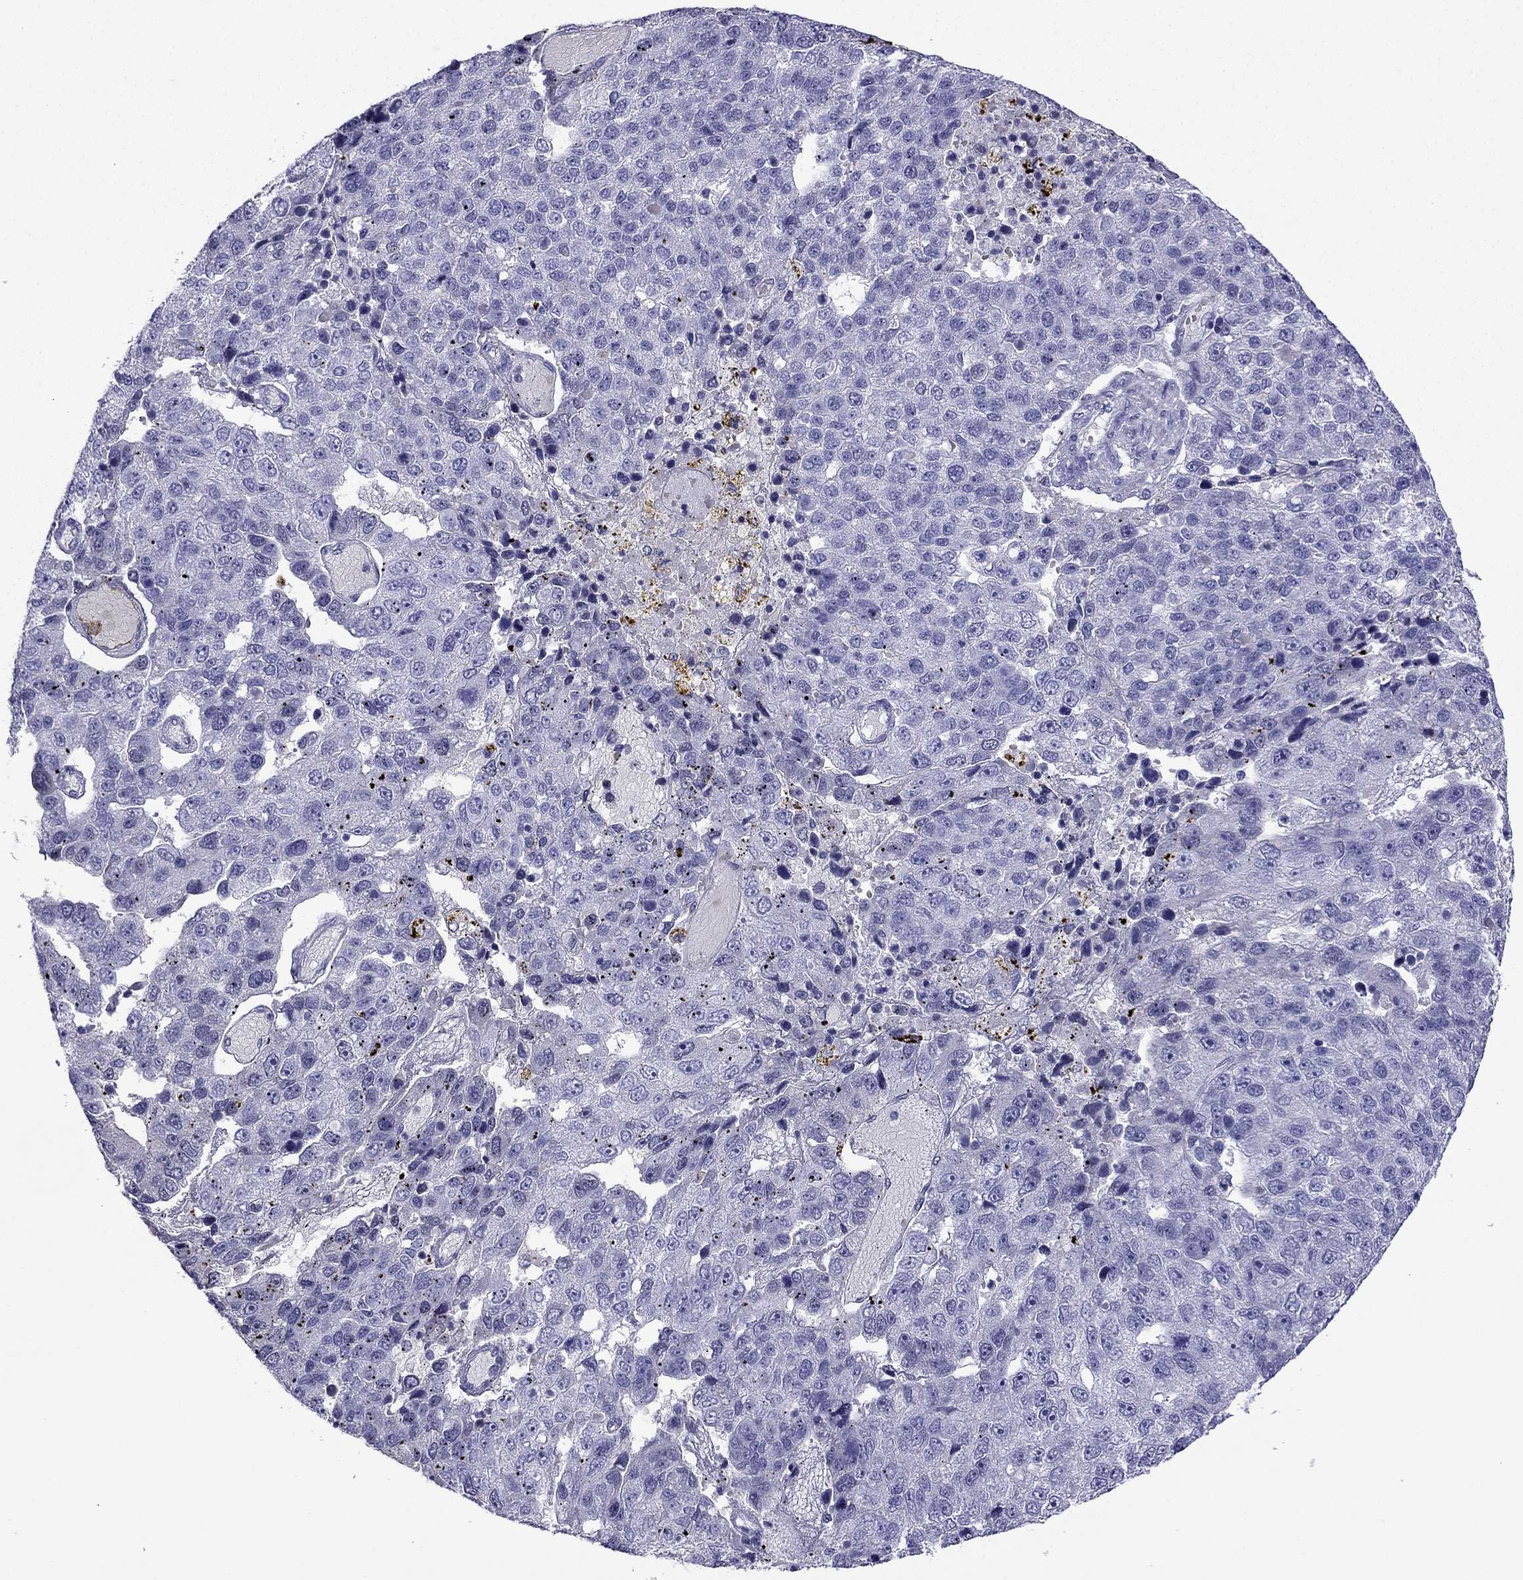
{"staining": {"intensity": "negative", "quantity": "none", "location": "none"}, "tissue": "pancreatic cancer", "cell_type": "Tumor cells", "image_type": "cancer", "snomed": [{"axis": "morphology", "description": "Adenocarcinoma, NOS"}, {"axis": "topography", "description": "Pancreas"}], "caption": "Tumor cells show no significant positivity in pancreatic adenocarcinoma.", "gene": "NPTX1", "patient": {"sex": "female", "age": 61}}